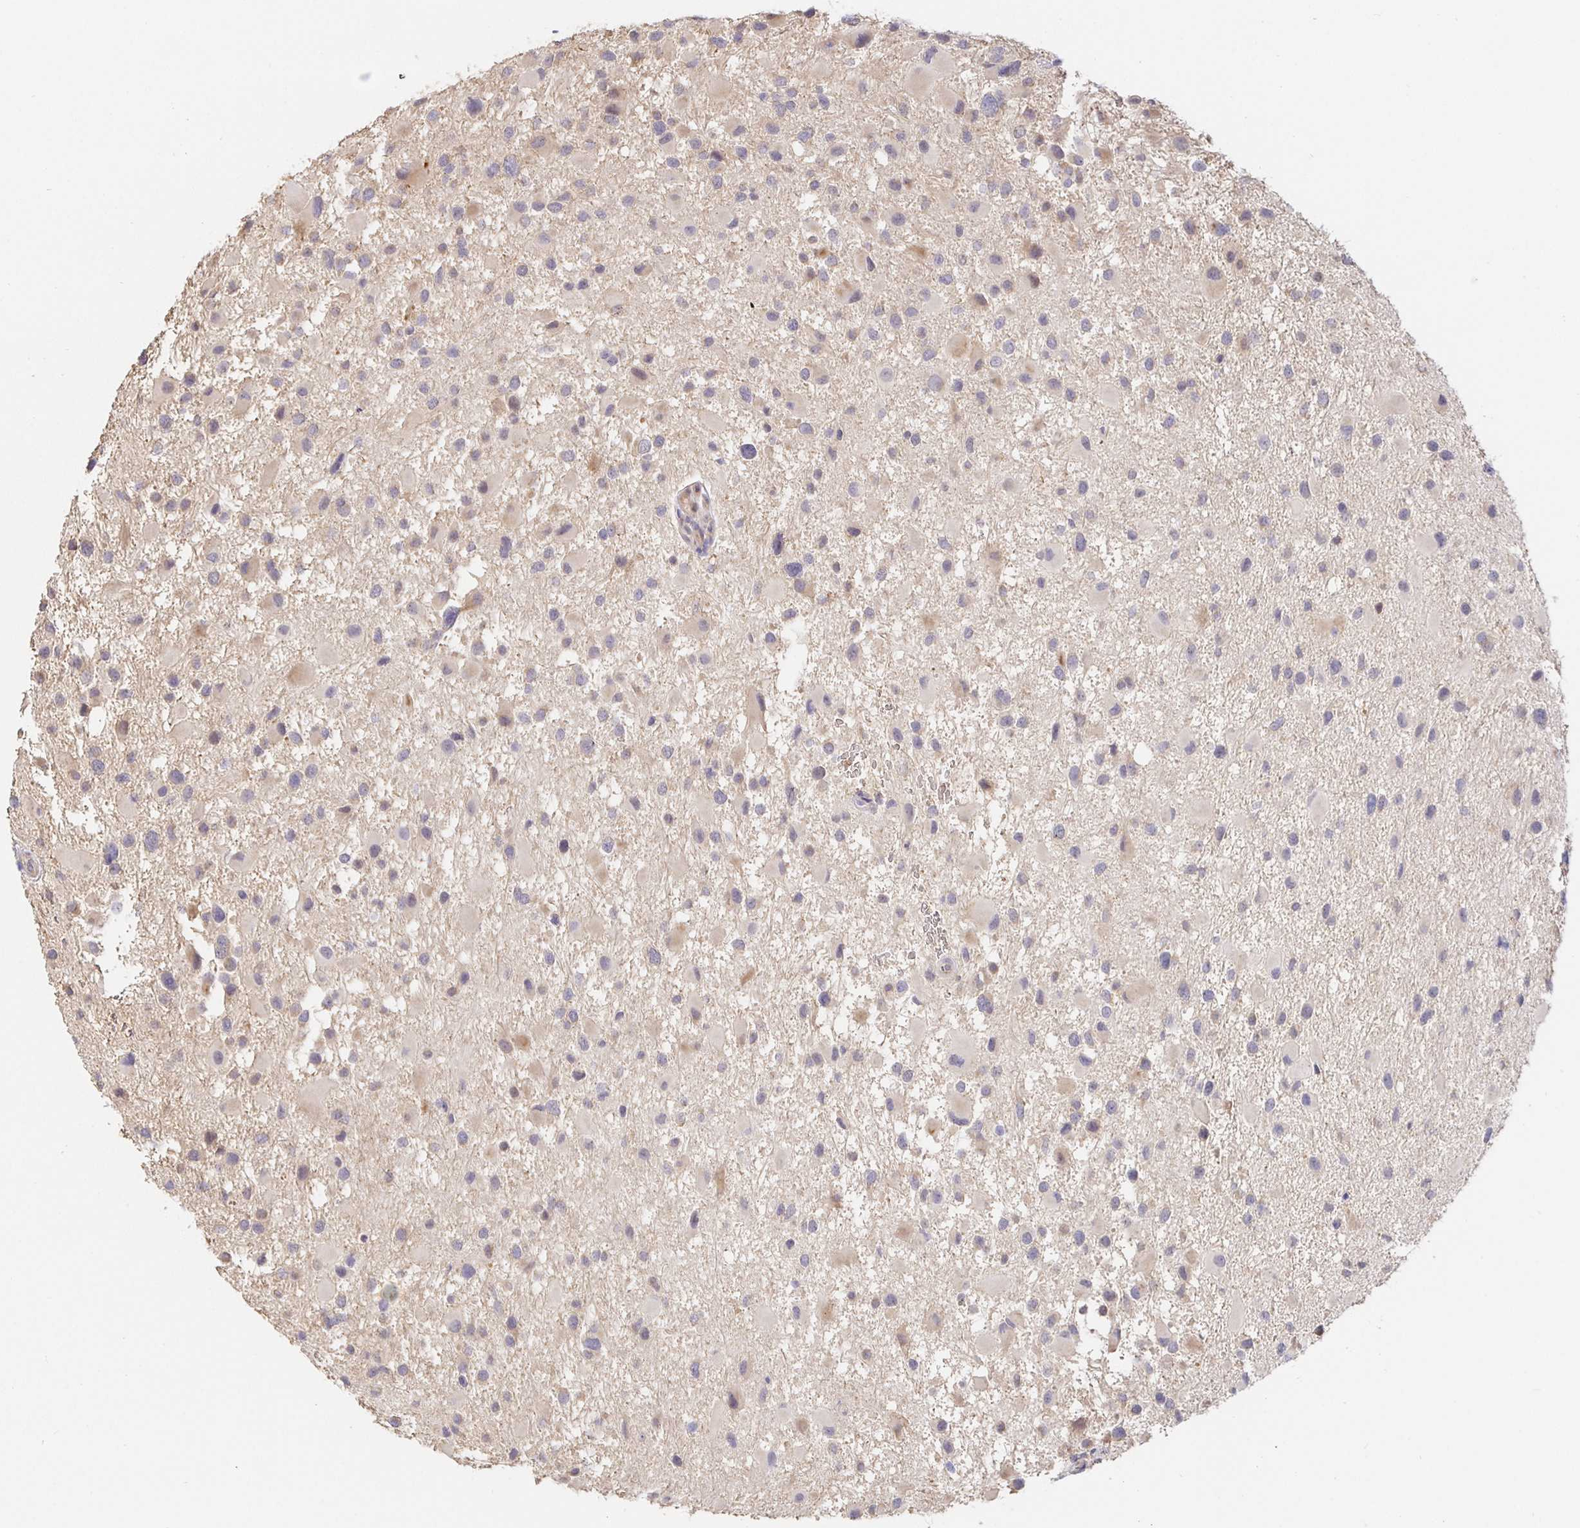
{"staining": {"intensity": "weak", "quantity": "<25%", "location": "cytoplasmic/membranous"}, "tissue": "glioma", "cell_type": "Tumor cells", "image_type": "cancer", "snomed": [{"axis": "morphology", "description": "Glioma, malignant, High grade"}, {"axis": "topography", "description": "Brain"}], "caption": "The photomicrograph reveals no staining of tumor cells in glioma.", "gene": "ZDHHC11", "patient": {"sex": "female", "age": 40}}